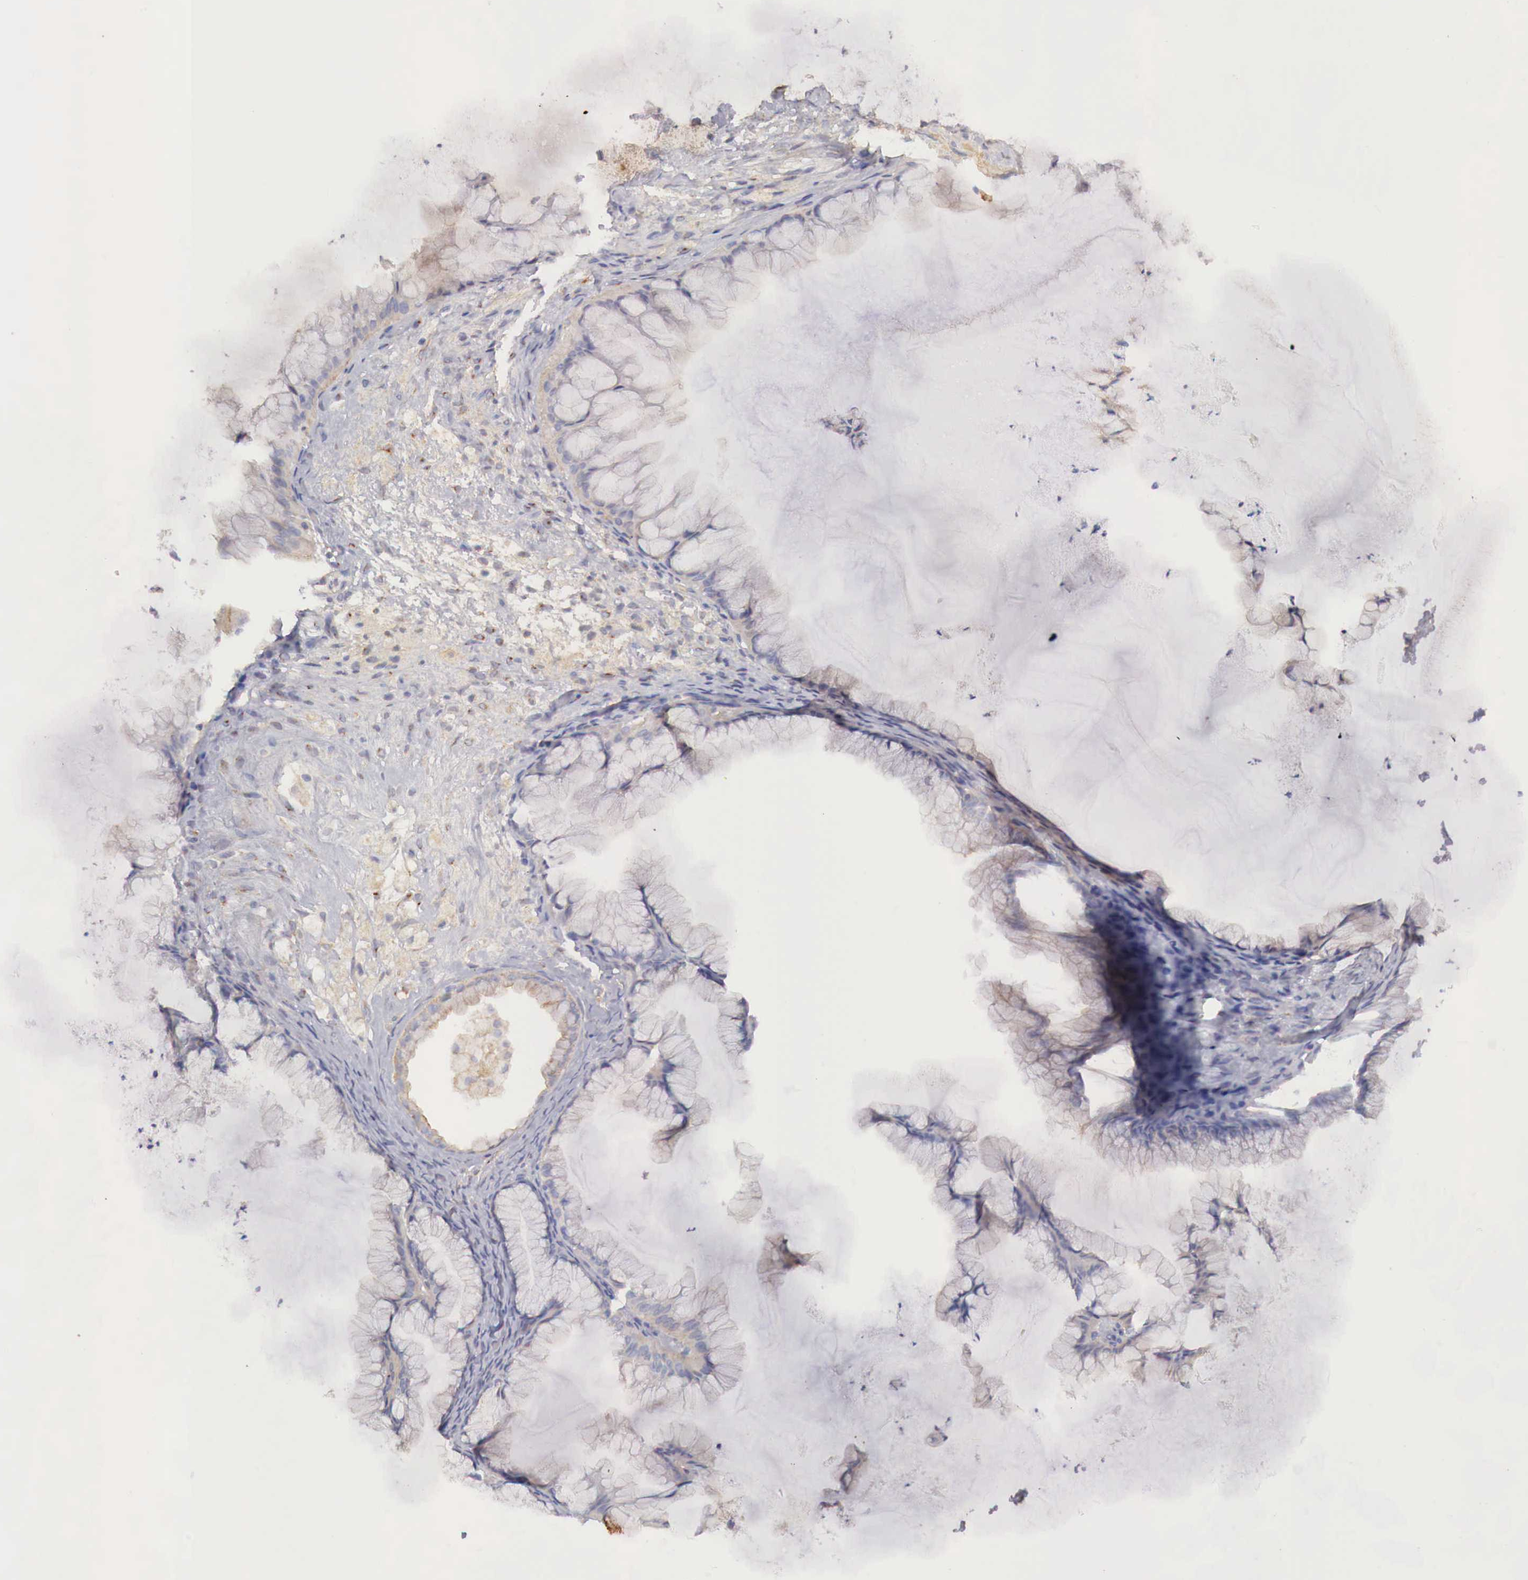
{"staining": {"intensity": "negative", "quantity": "none", "location": "none"}, "tissue": "ovarian cancer", "cell_type": "Tumor cells", "image_type": "cancer", "snomed": [{"axis": "morphology", "description": "Cystadenocarcinoma, mucinous, NOS"}, {"axis": "topography", "description": "Ovary"}], "caption": "DAB immunohistochemical staining of ovarian cancer (mucinous cystadenocarcinoma) reveals no significant positivity in tumor cells.", "gene": "KLHDC7B", "patient": {"sex": "female", "age": 41}}